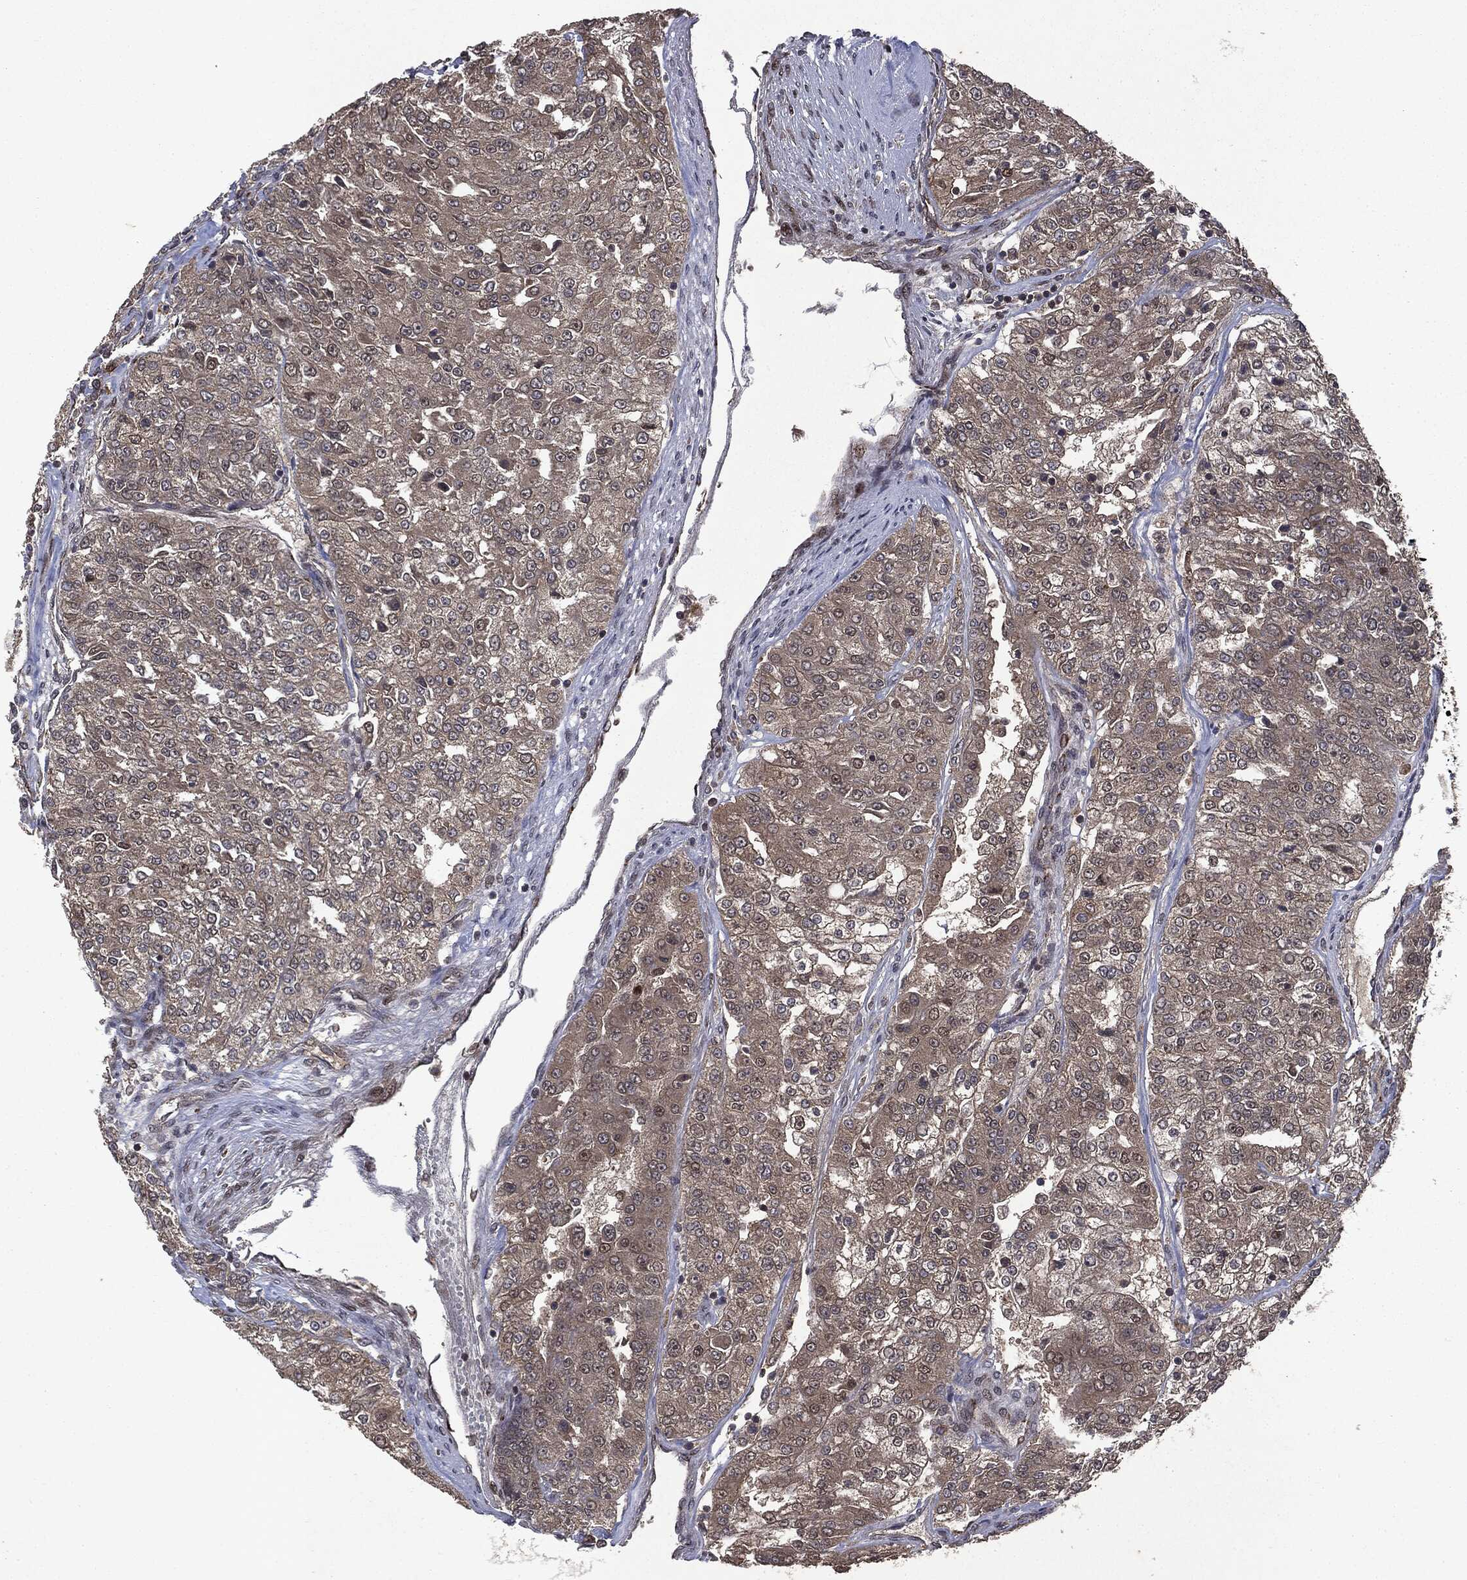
{"staining": {"intensity": "weak", "quantity": ">75%", "location": "cytoplasmic/membranous"}, "tissue": "renal cancer", "cell_type": "Tumor cells", "image_type": "cancer", "snomed": [{"axis": "morphology", "description": "Adenocarcinoma, NOS"}, {"axis": "topography", "description": "Kidney"}], "caption": "IHC (DAB (3,3'-diaminobenzidine)) staining of renal cancer (adenocarcinoma) demonstrates weak cytoplasmic/membranous protein expression in approximately >75% of tumor cells.", "gene": "PLPPR2", "patient": {"sex": "female", "age": 63}}